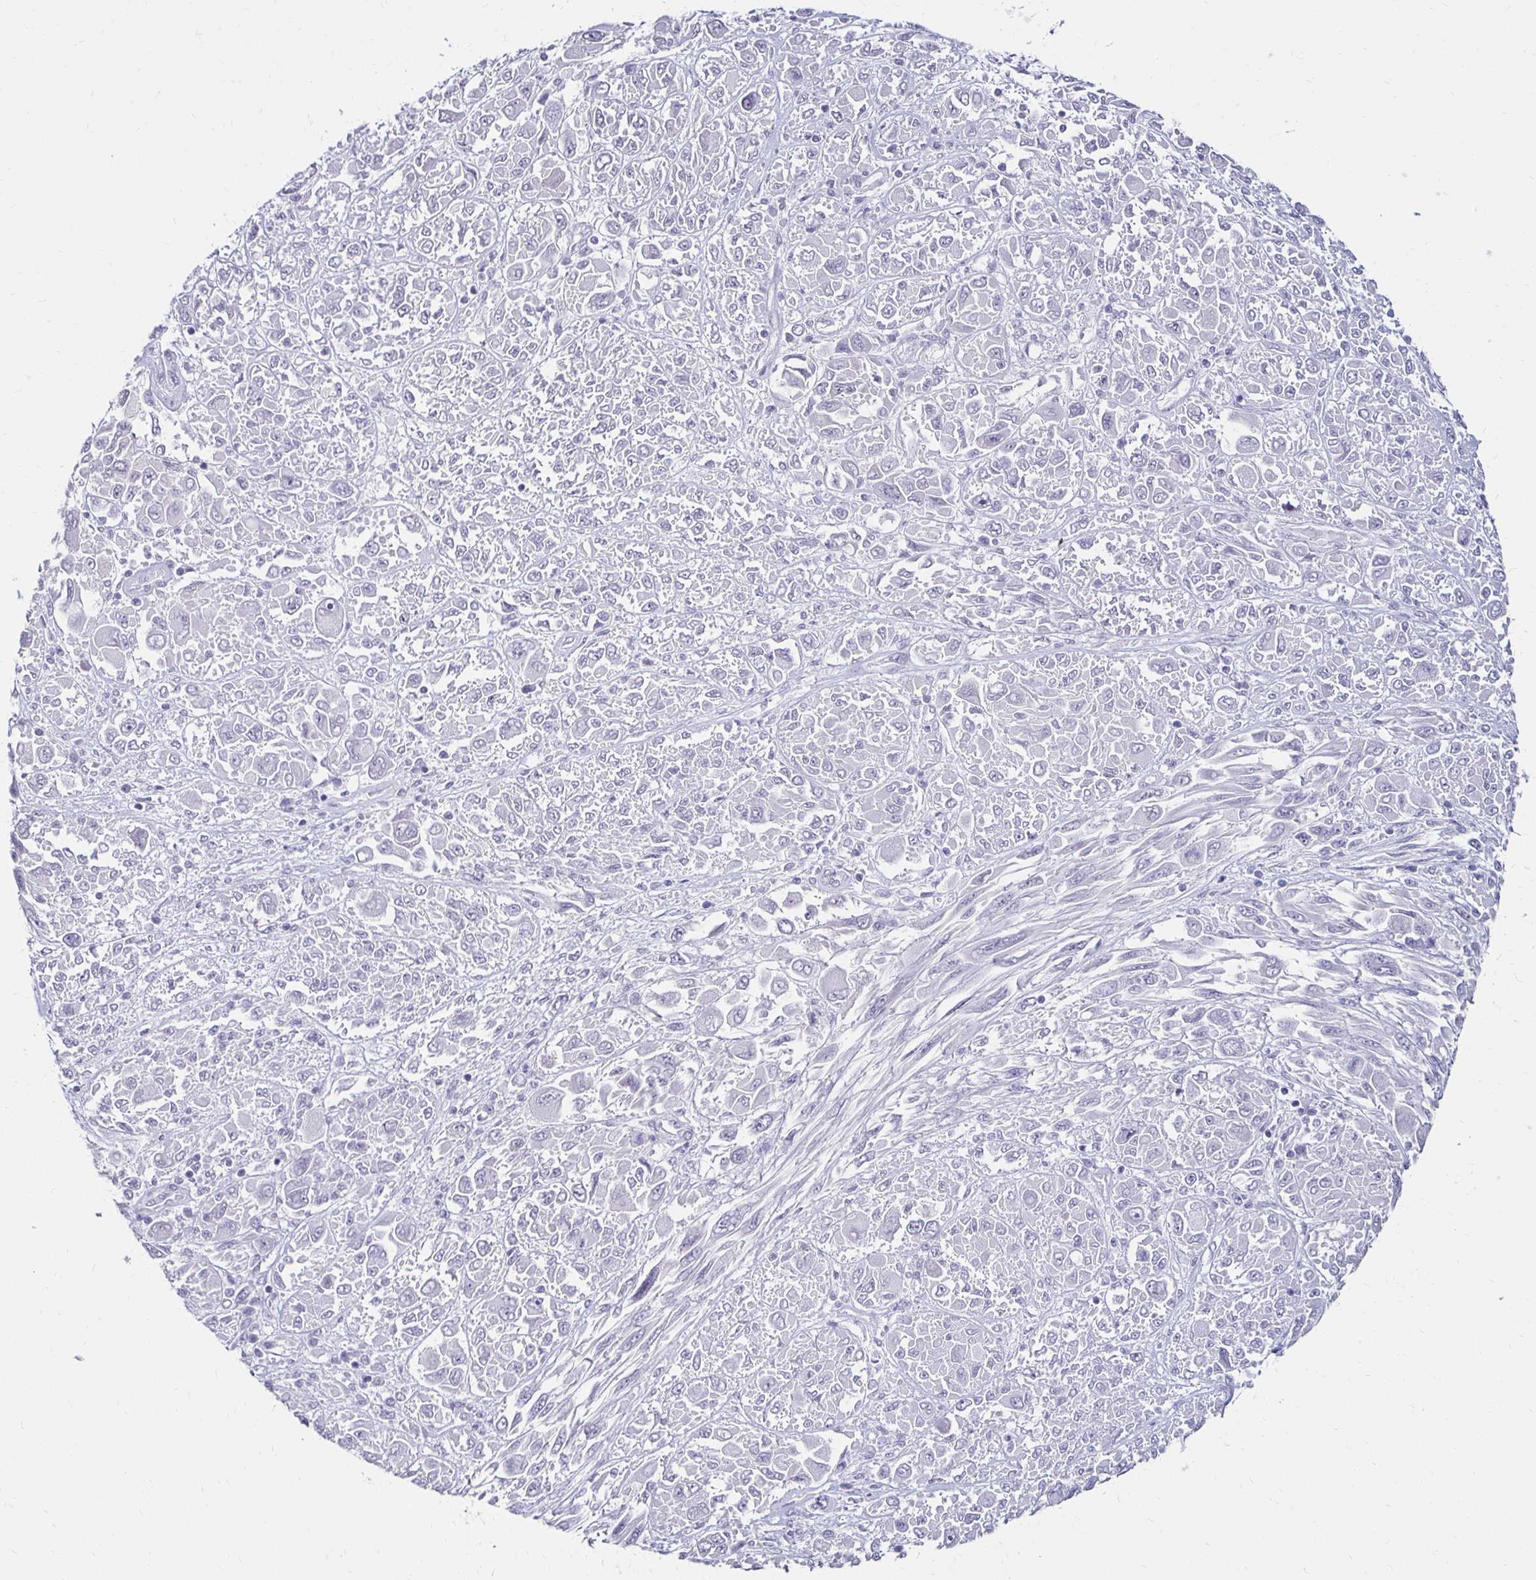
{"staining": {"intensity": "negative", "quantity": "none", "location": "none"}, "tissue": "melanoma", "cell_type": "Tumor cells", "image_type": "cancer", "snomed": [{"axis": "morphology", "description": "Malignant melanoma, NOS"}, {"axis": "topography", "description": "Skin"}], "caption": "Micrograph shows no protein staining in tumor cells of malignant melanoma tissue.", "gene": "TOMM34", "patient": {"sex": "female", "age": 91}}